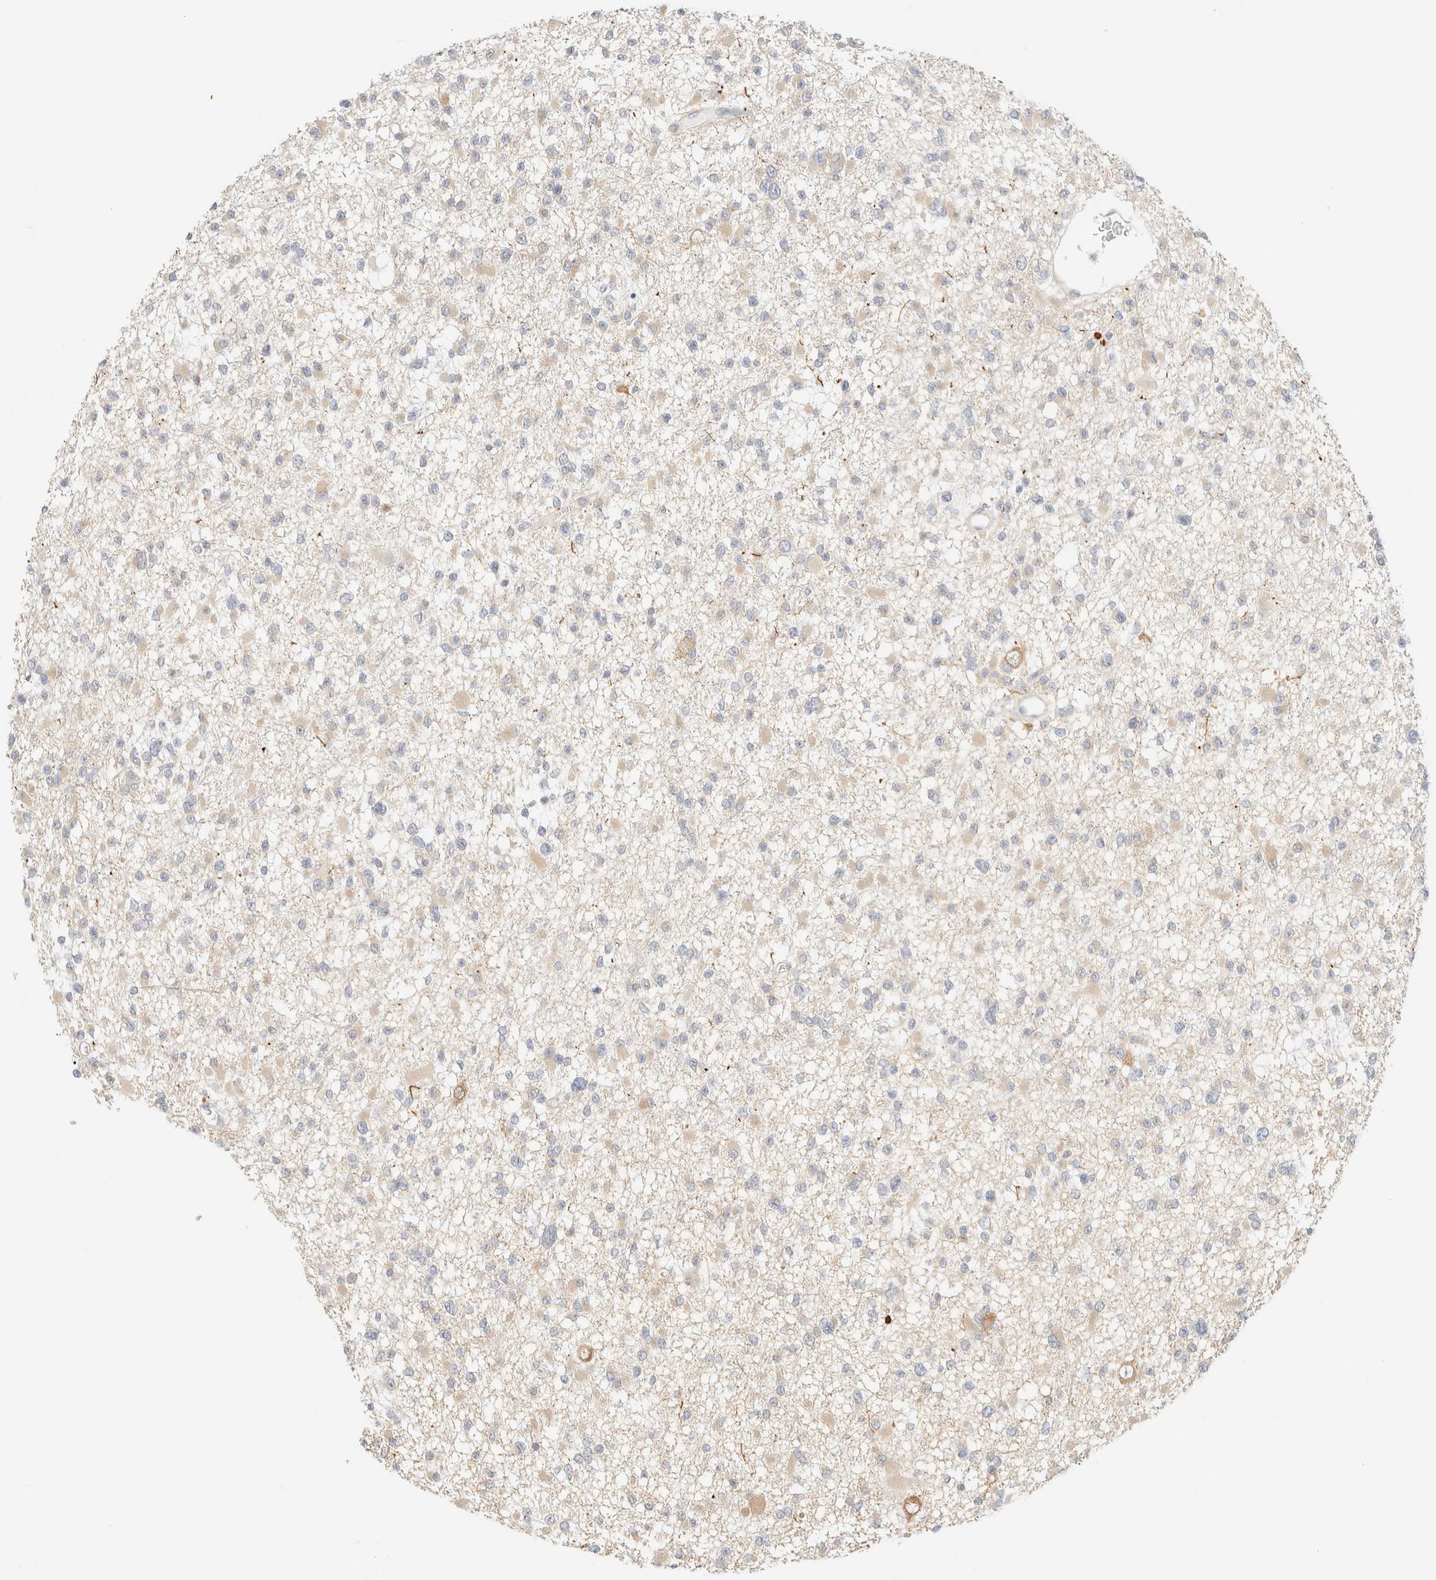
{"staining": {"intensity": "weak", "quantity": "<25%", "location": "cytoplasmic/membranous"}, "tissue": "glioma", "cell_type": "Tumor cells", "image_type": "cancer", "snomed": [{"axis": "morphology", "description": "Glioma, malignant, Low grade"}, {"axis": "topography", "description": "Brain"}], "caption": "Micrograph shows no protein positivity in tumor cells of glioma tissue. (Immunohistochemistry, brightfield microscopy, high magnification).", "gene": "GPI", "patient": {"sex": "female", "age": 22}}